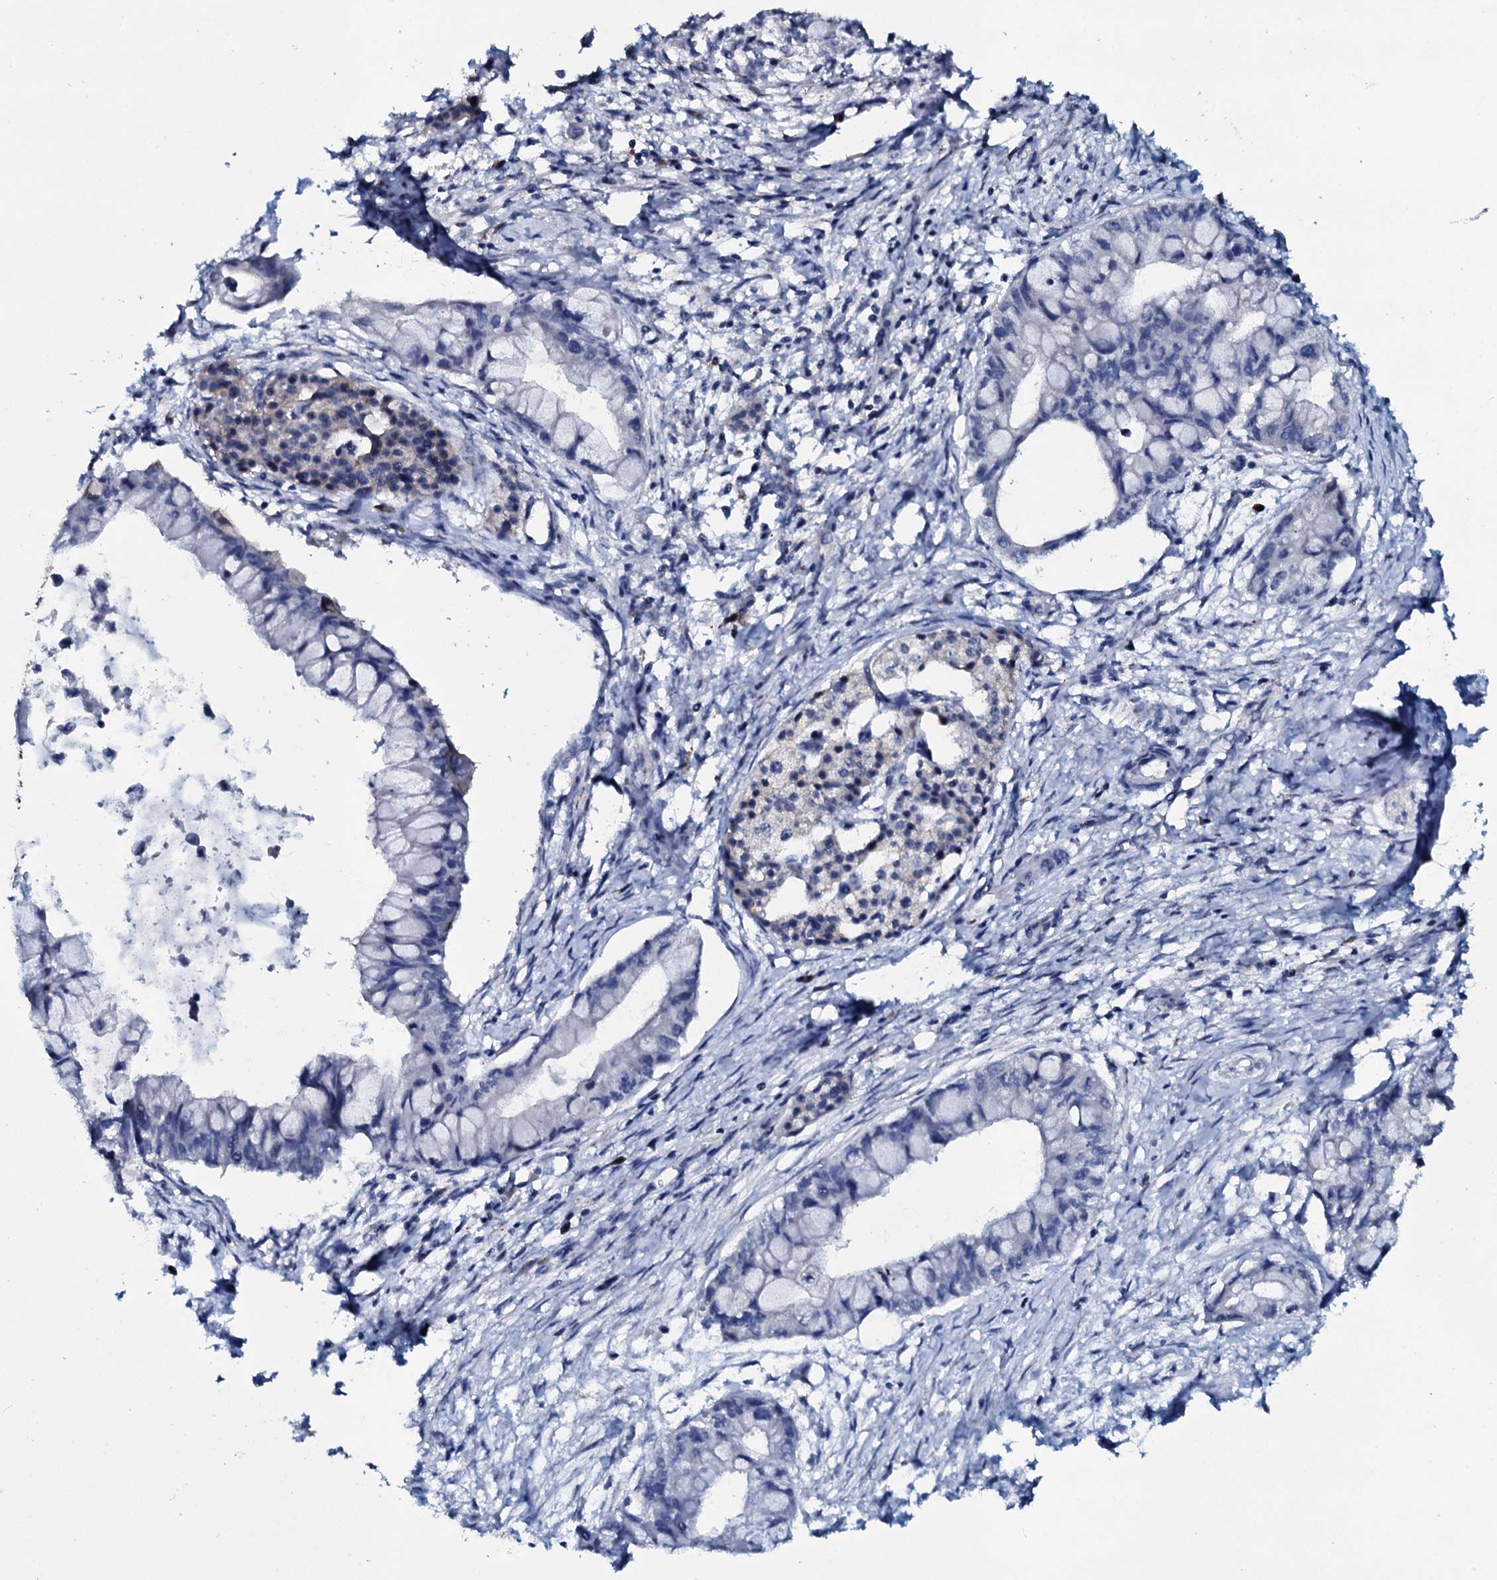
{"staining": {"intensity": "negative", "quantity": "none", "location": "none"}, "tissue": "pancreatic cancer", "cell_type": "Tumor cells", "image_type": "cancer", "snomed": [{"axis": "morphology", "description": "Adenocarcinoma, NOS"}, {"axis": "topography", "description": "Pancreas"}], "caption": "Immunohistochemical staining of human pancreatic cancer (adenocarcinoma) shows no significant staining in tumor cells. (DAB (3,3'-diaminobenzidine) IHC, high magnification).", "gene": "IL12B", "patient": {"sex": "male", "age": 48}}